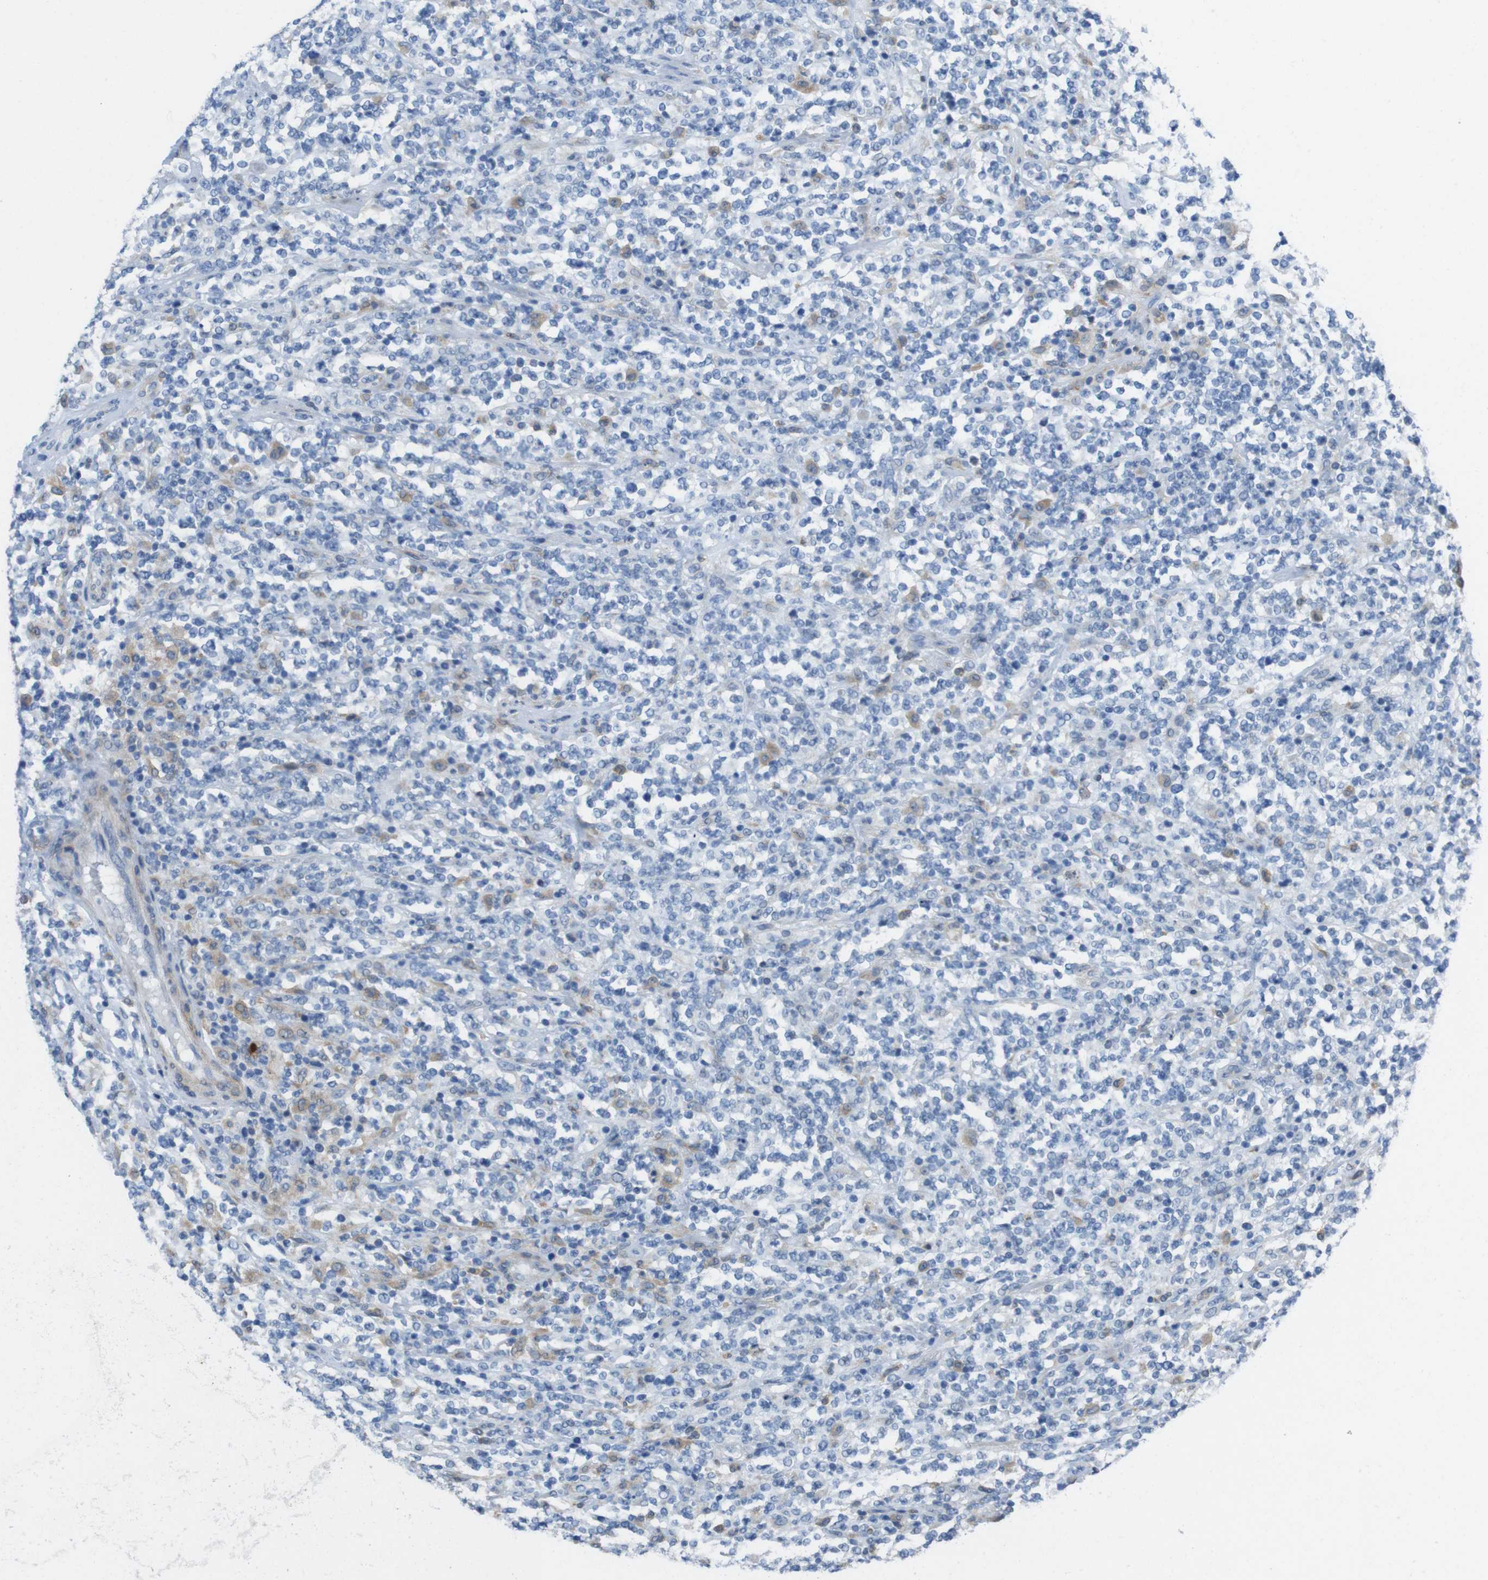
{"staining": {"intensity": "negative", "quantity": "none", "location": "none"}, "tissue": "lymphoma", "cell_type": "Tumor cells", "image_type": "cancer", "snomed": [{"axis": "morphology", "description": "Malignant lymphoma, non-Hodgkin's type, High grade"}, {"axis": "topography", "description": "Soft tissue"}], "caption": "A high-resolution micrograph shows immunohistochemistry staining of high-grade malignant lymphoma, non-Hodgkin's type, which shows no significant expression in tumor cells.", "gene": "CLMN", "patient": {"sex": "male", "age": 18}}